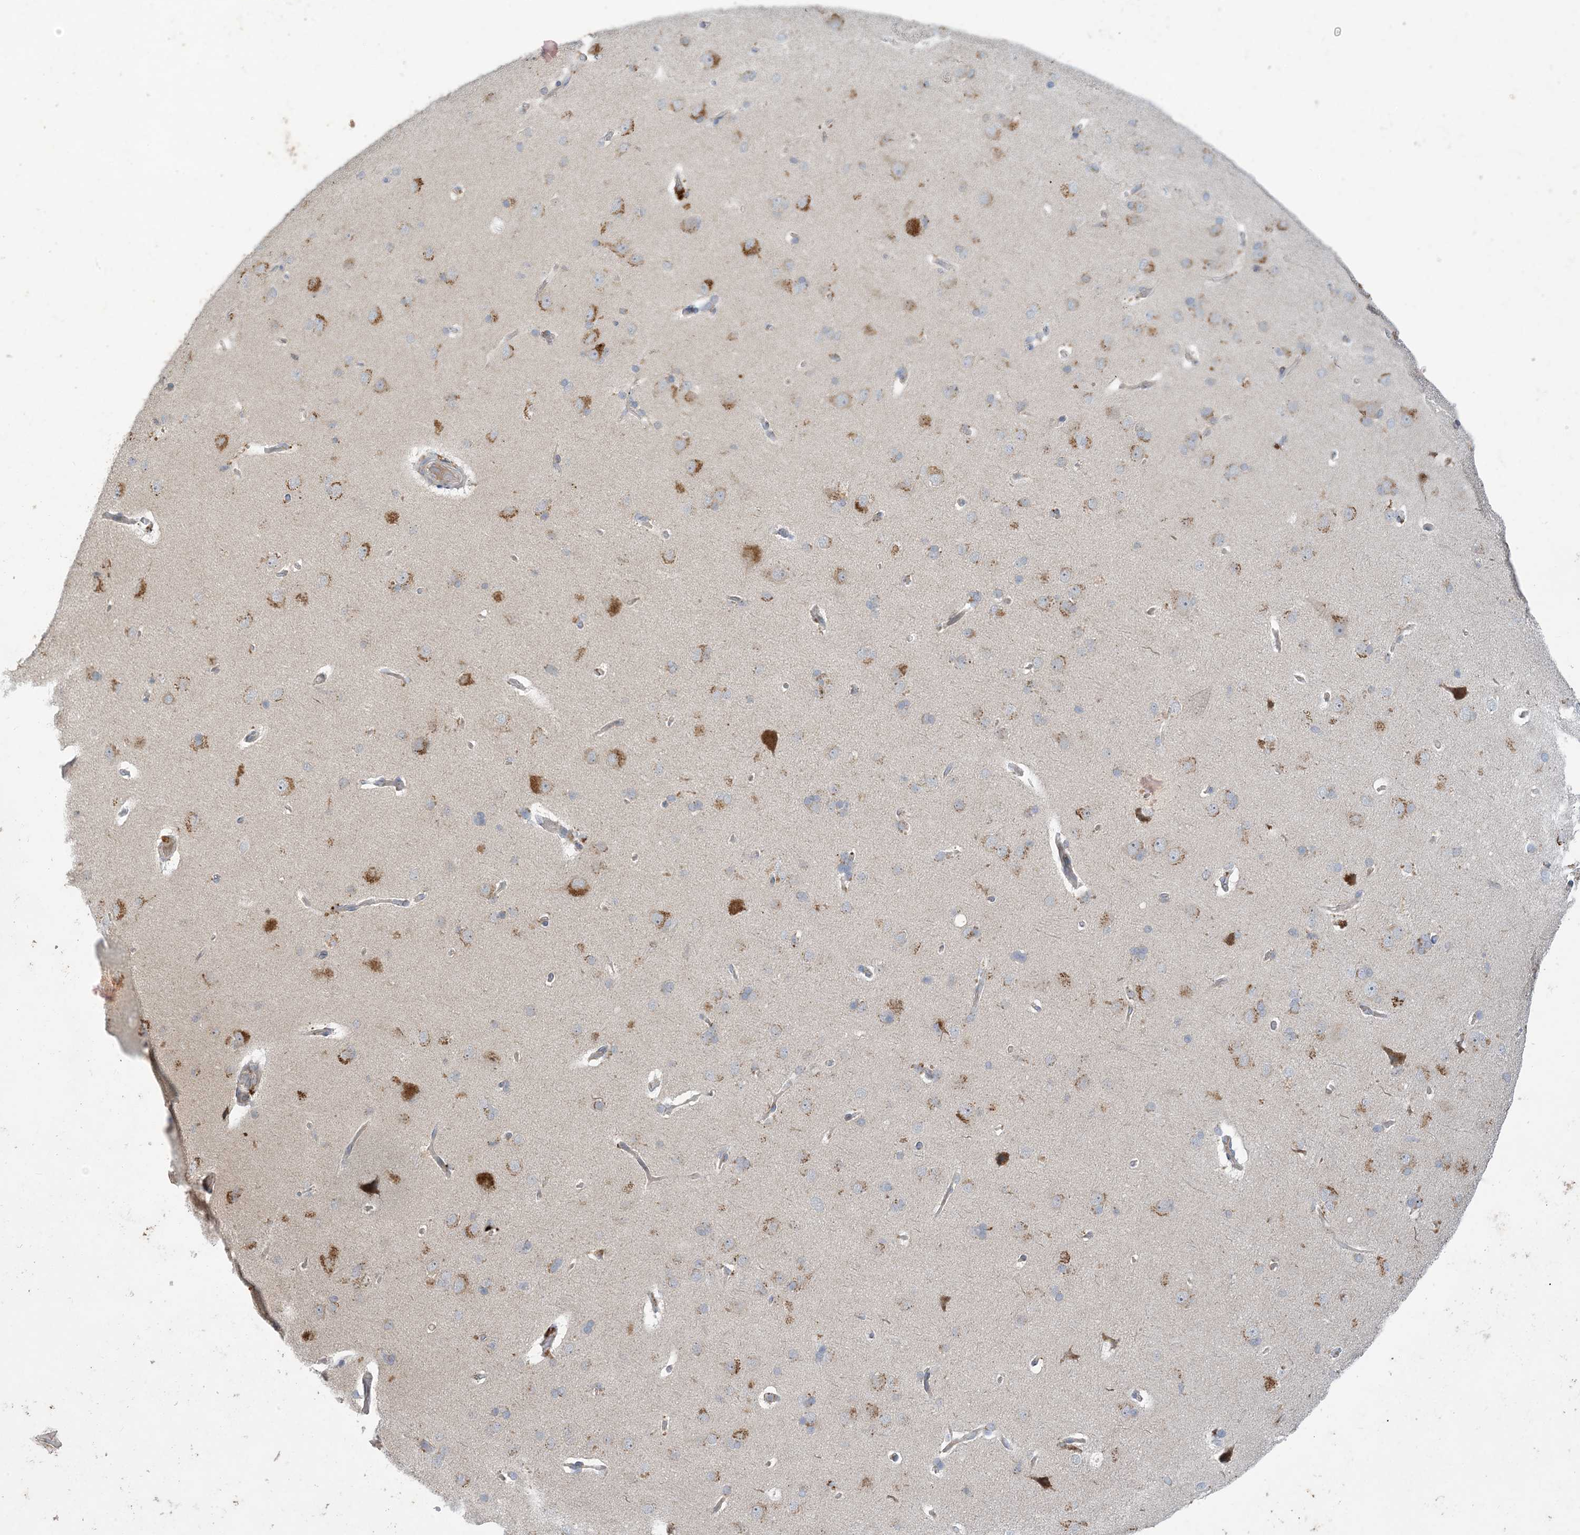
{"staining": {"intensity": "negative", "quantity": "none", "location": "none"}, "tissue": "cerebral cortex", "cell_type": "Endothelial cells", "image_type": "normal", "snomed": [{"axis": "morphology", "description": "Normal tissue, NOS"}, {"axis": "topography", "description": "Cerebral cortex"}], "caption": "Immunohistochemistry histopathology image of benign cerebral cortex stained for a protein (brown), which reveals no expression in endothelial cells. The staining was performed using DAB (3,3'-diaminobenzidine) to visualize the protein expression in brown, while the nuclei were stained in blue with hematoxylin (Magnification: 20x).", "gene": "MRPS18A", "patient": {"sex": "male", "age": 62}}